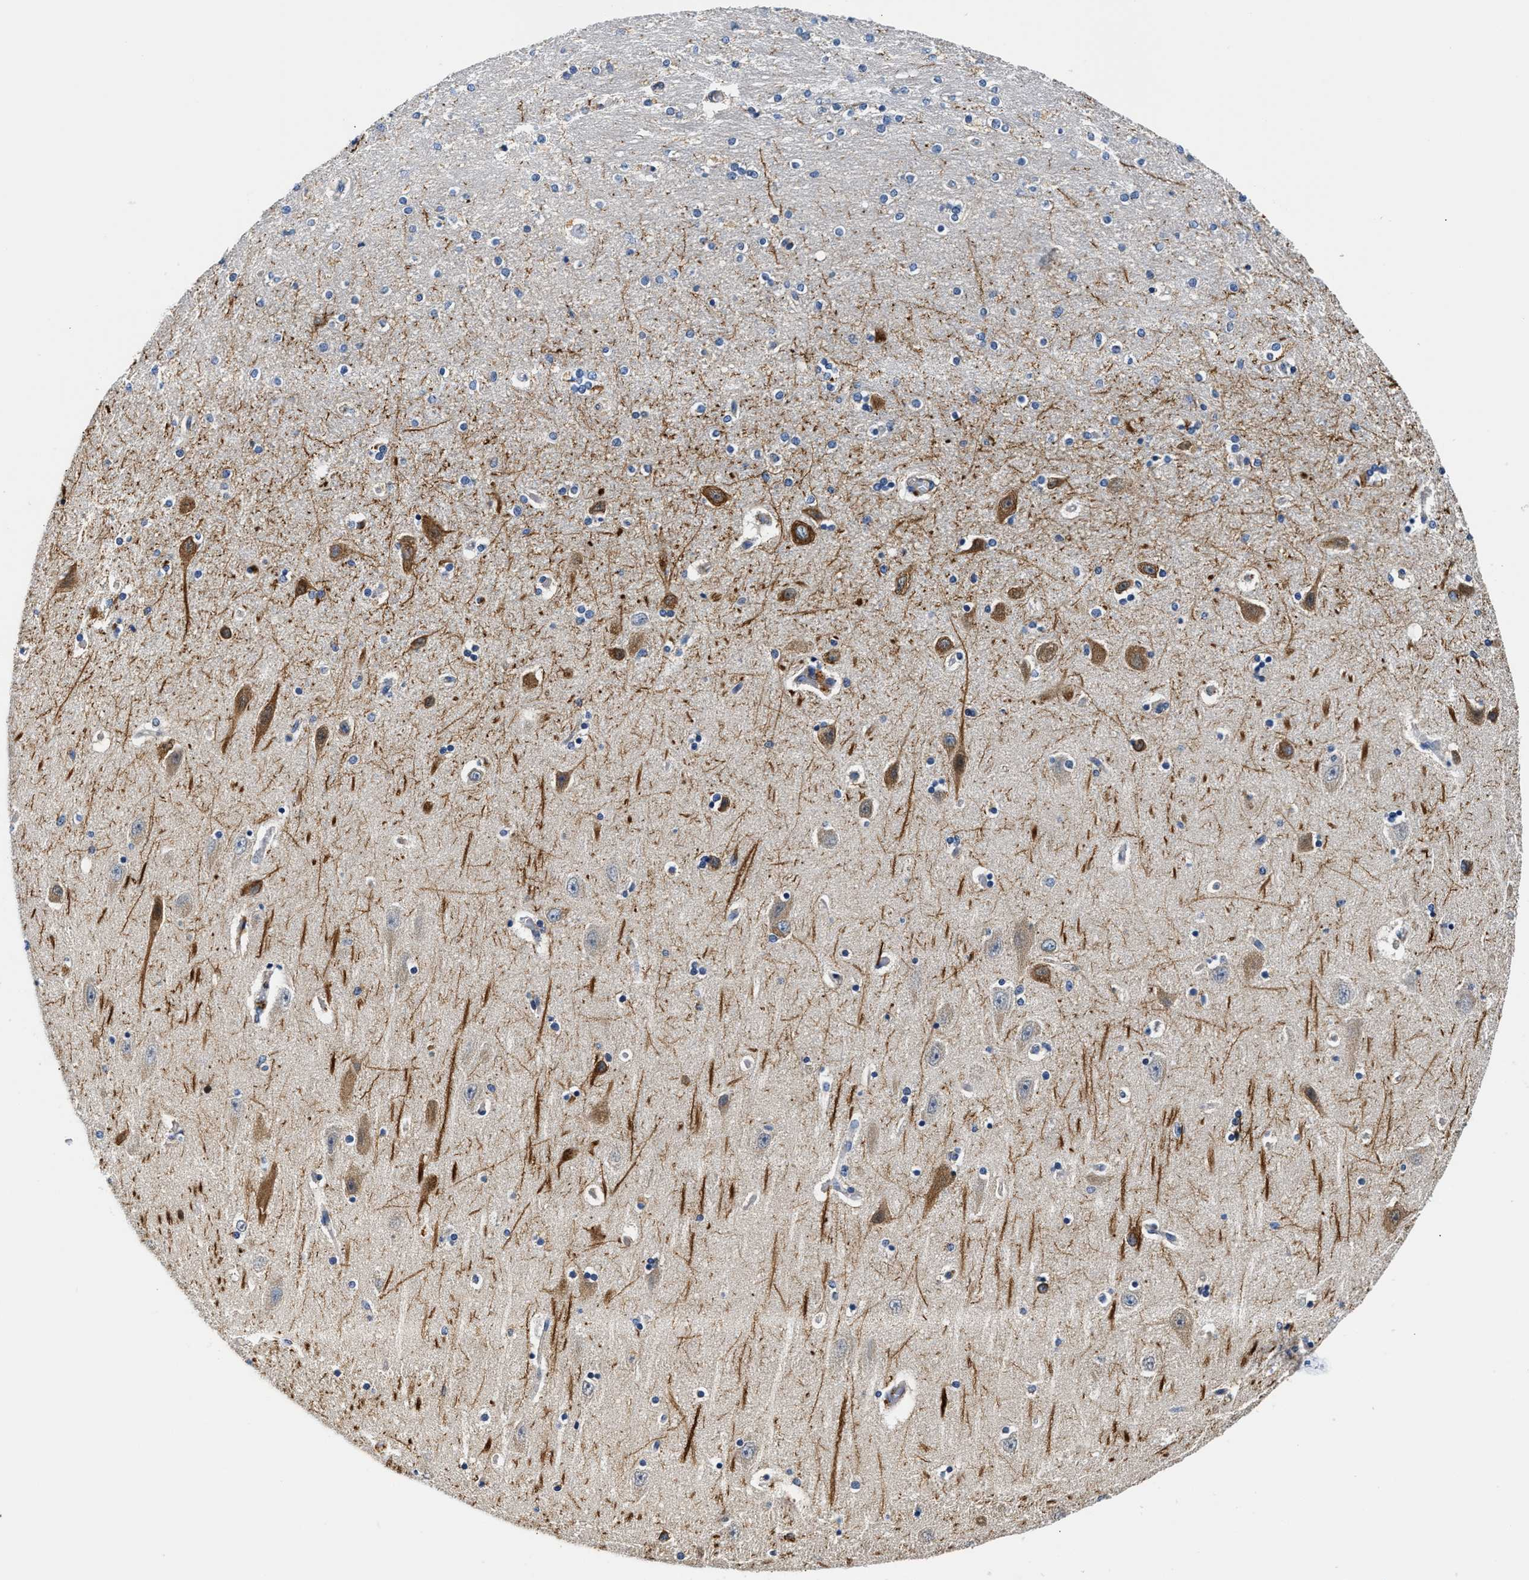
{"staining": {"intensity": "negative", "quantity": "none", "location": "none"}, "tissue": "hippocampus", "cell_type": "Glial cells", "image_type": "normal", "snomed": [{"axis": "morphology", "description": "Normal tissue, NOS"}, {"axis": "topography", "description": "Hippocampus"}], "caption": "This is a image of immunohistochemistry (IHC) staining of benign hippocampus, which shows no staining in glial cells.", "gene": "ACADVL", "patient": {"sex": "female", "age": 54}}